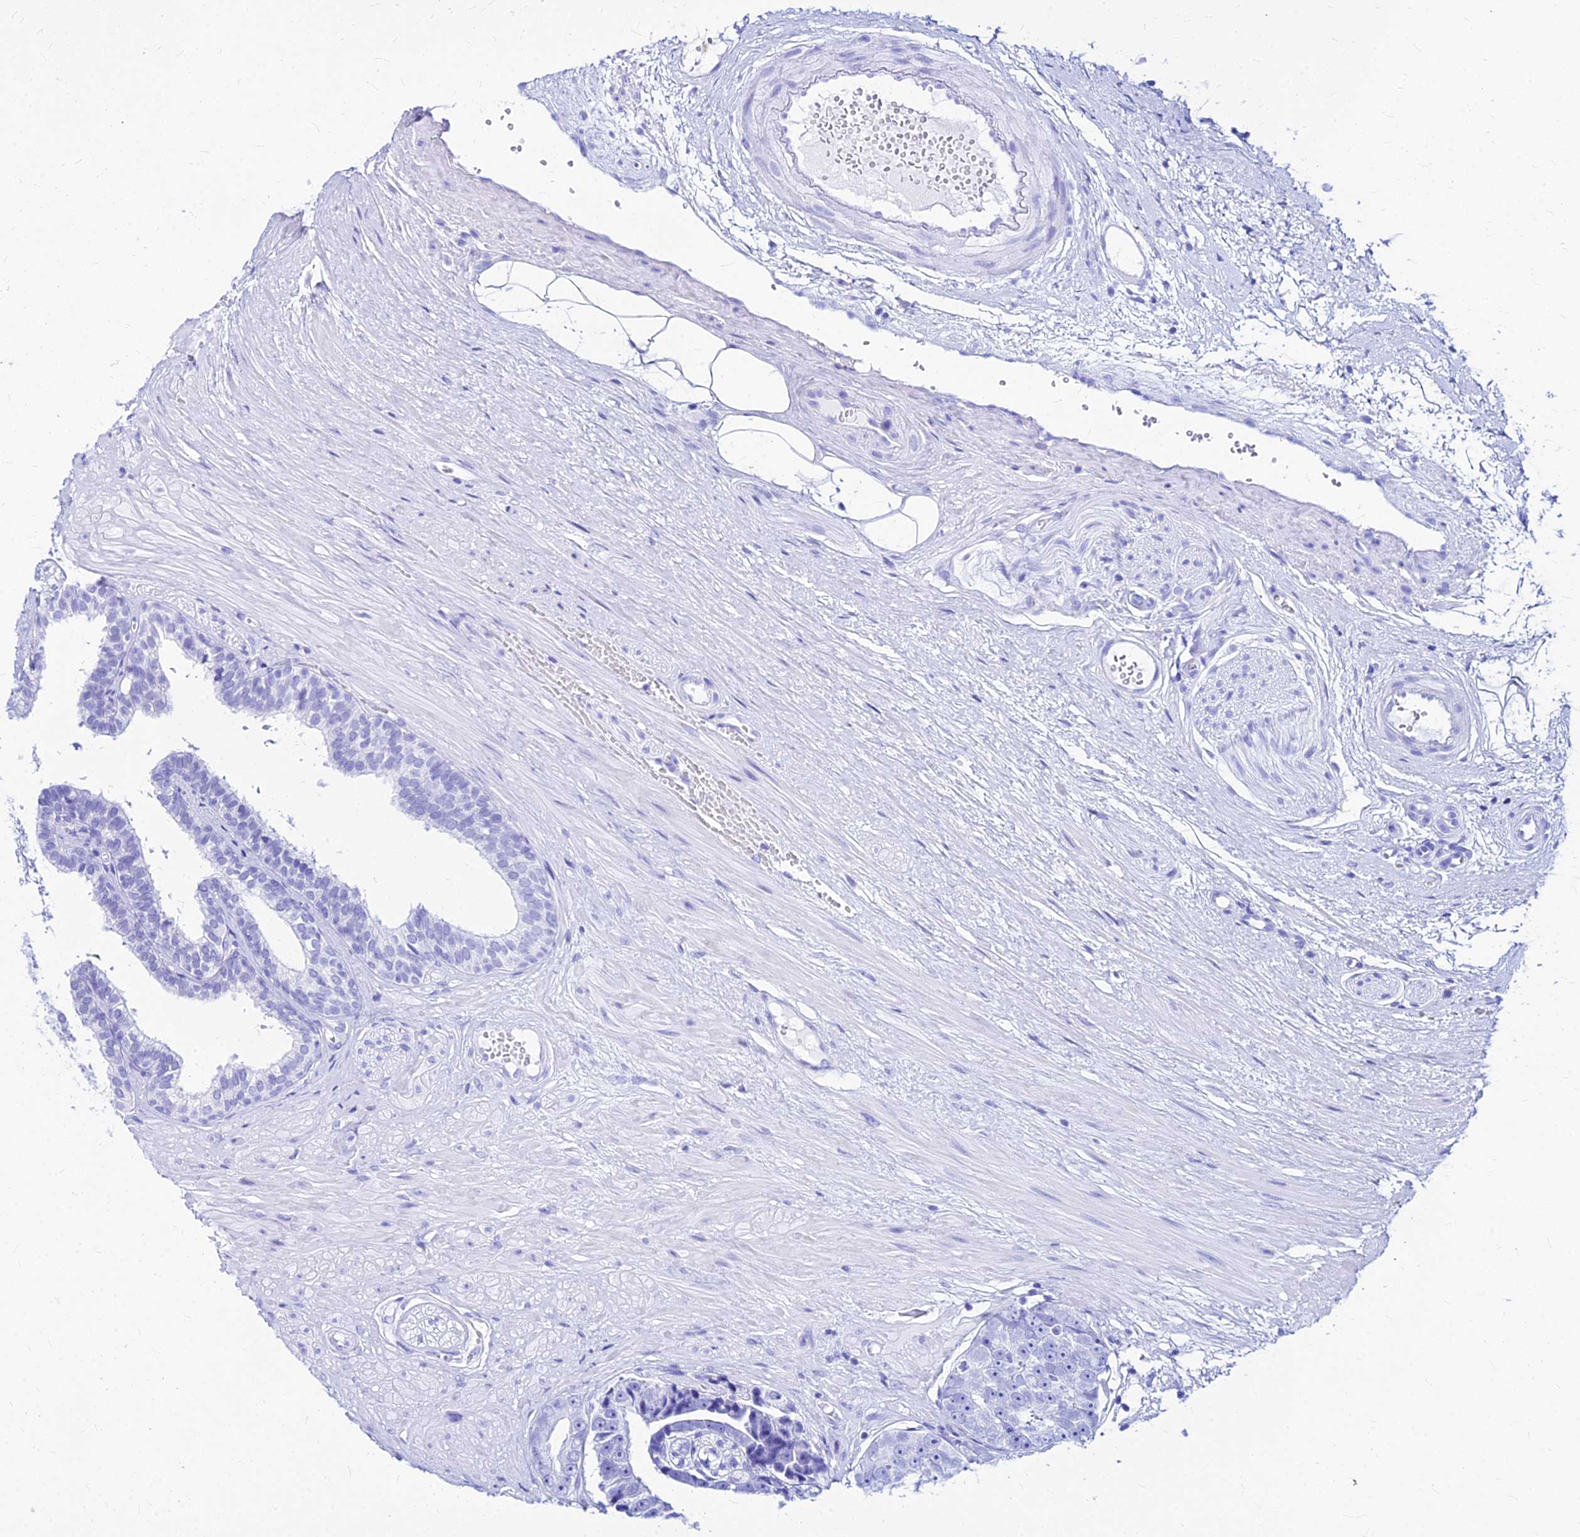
{"staining": {"intensity": "negative", "quantity": "none", "location": "none"}, "tissue": "prostate cancer", "cell_type": "Tumor cells", "image_type": "cancer", "snomed": [{"axis": "morphology", "description": "Adenocarcinoma, High grade"}, {"axis": "topography", "description": "Prostate"}], "caption": "This is an immunohistochemistry micrograph of human prostate adenocarcinoma (high-grade). There is no expression in tumor cells.", "gene": "FDX2", "patient": {"sex": "male", "age": 71}}